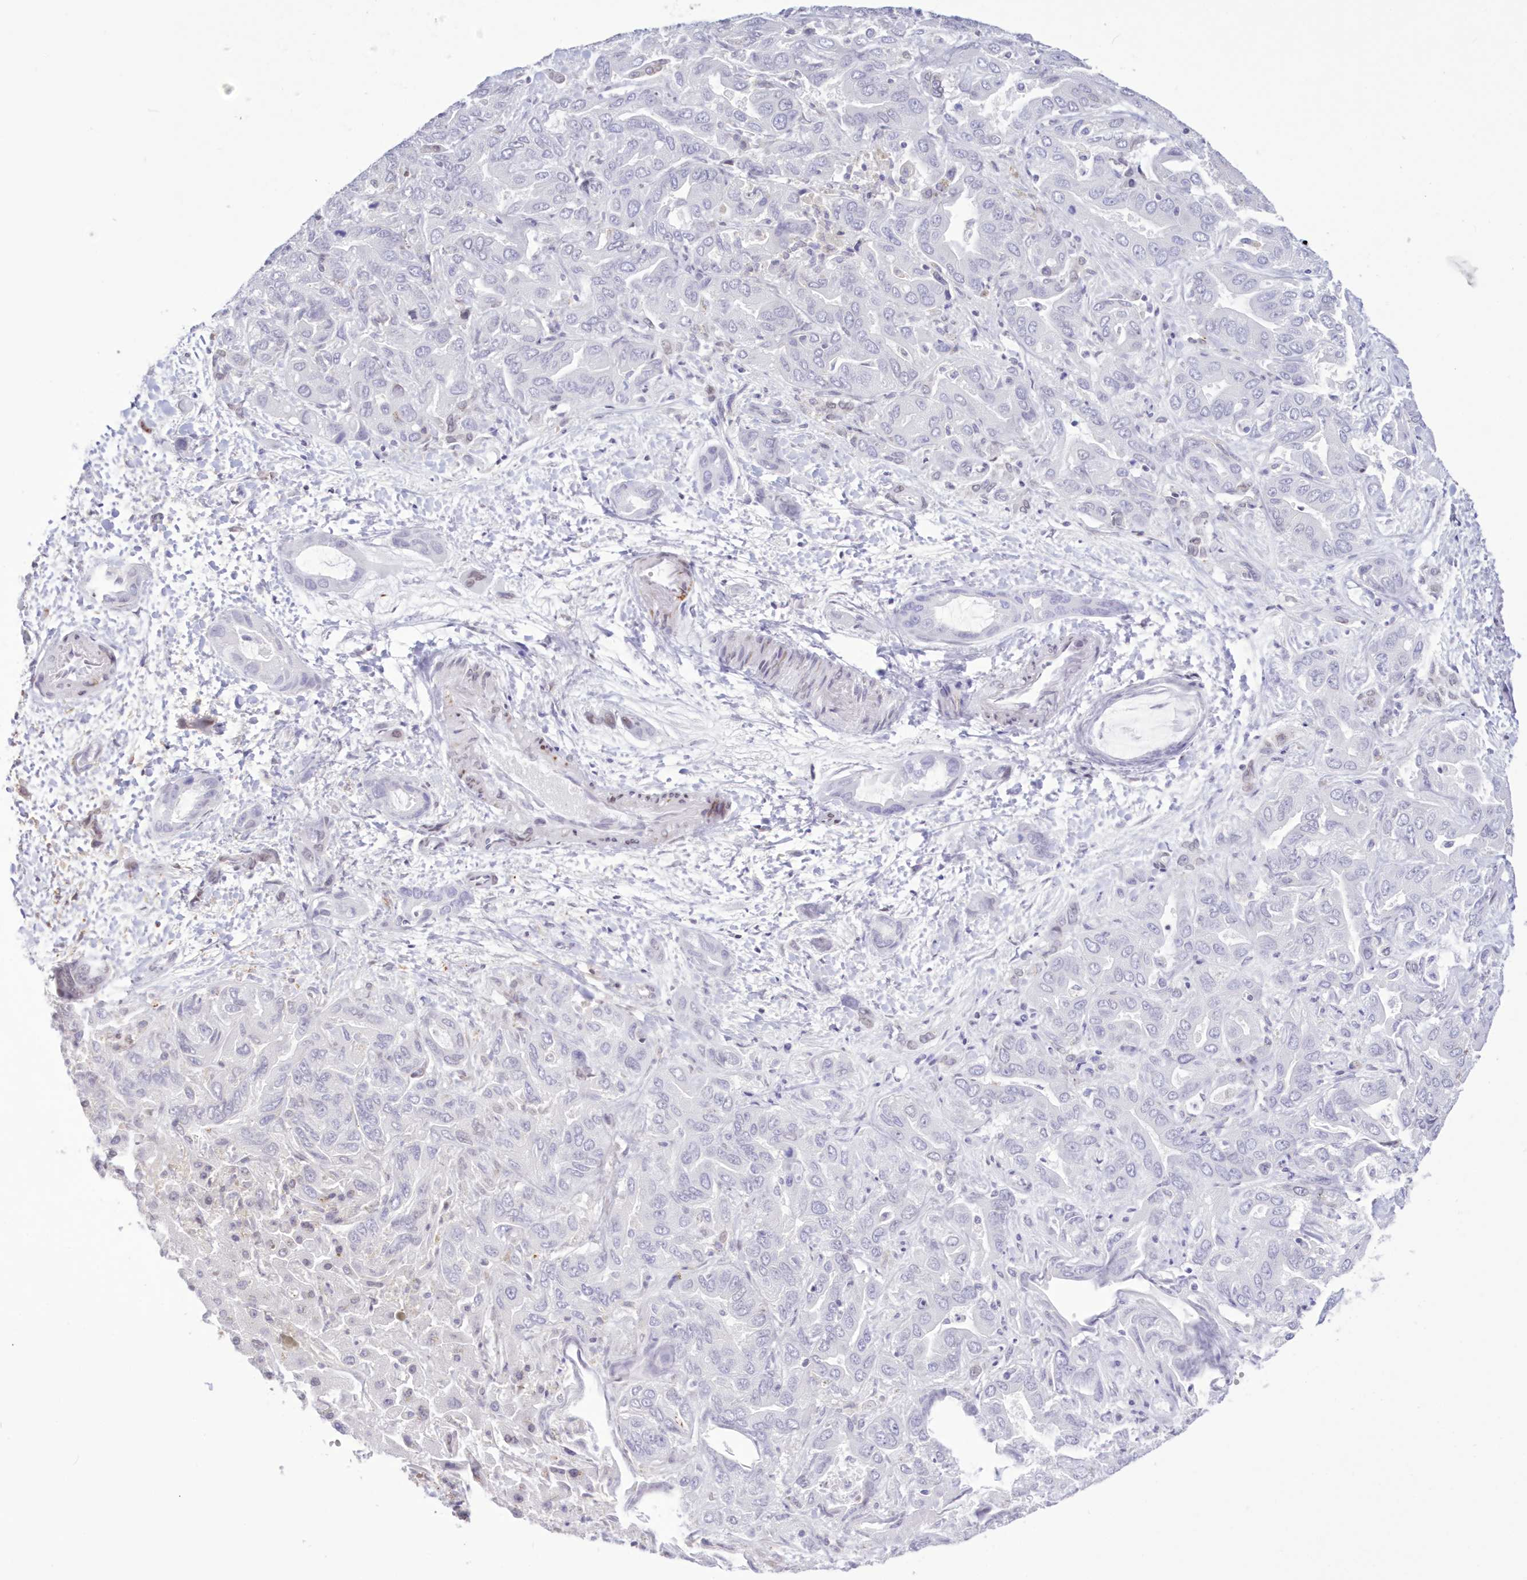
{"staining": {"intensity": "negative", "quantity": "none", "location": "none"}, "tissue": "liver cancer", "cell_type": "Tumor cells", "image_type": "cancer", "snomed": [{"axis": "morphology", "description": "Cholangiocarcinoma"}, {"axis": "topography", "description": "Liver"}], "caption": "Immunohistochemistry photomicrograph of human liver cancer (cholangiocarcinoma) stained for a protein (brown), which displays no positivity in tumor cells.", "gene": "C11orf1", "patient": {"sex": "female", "age": 52}}